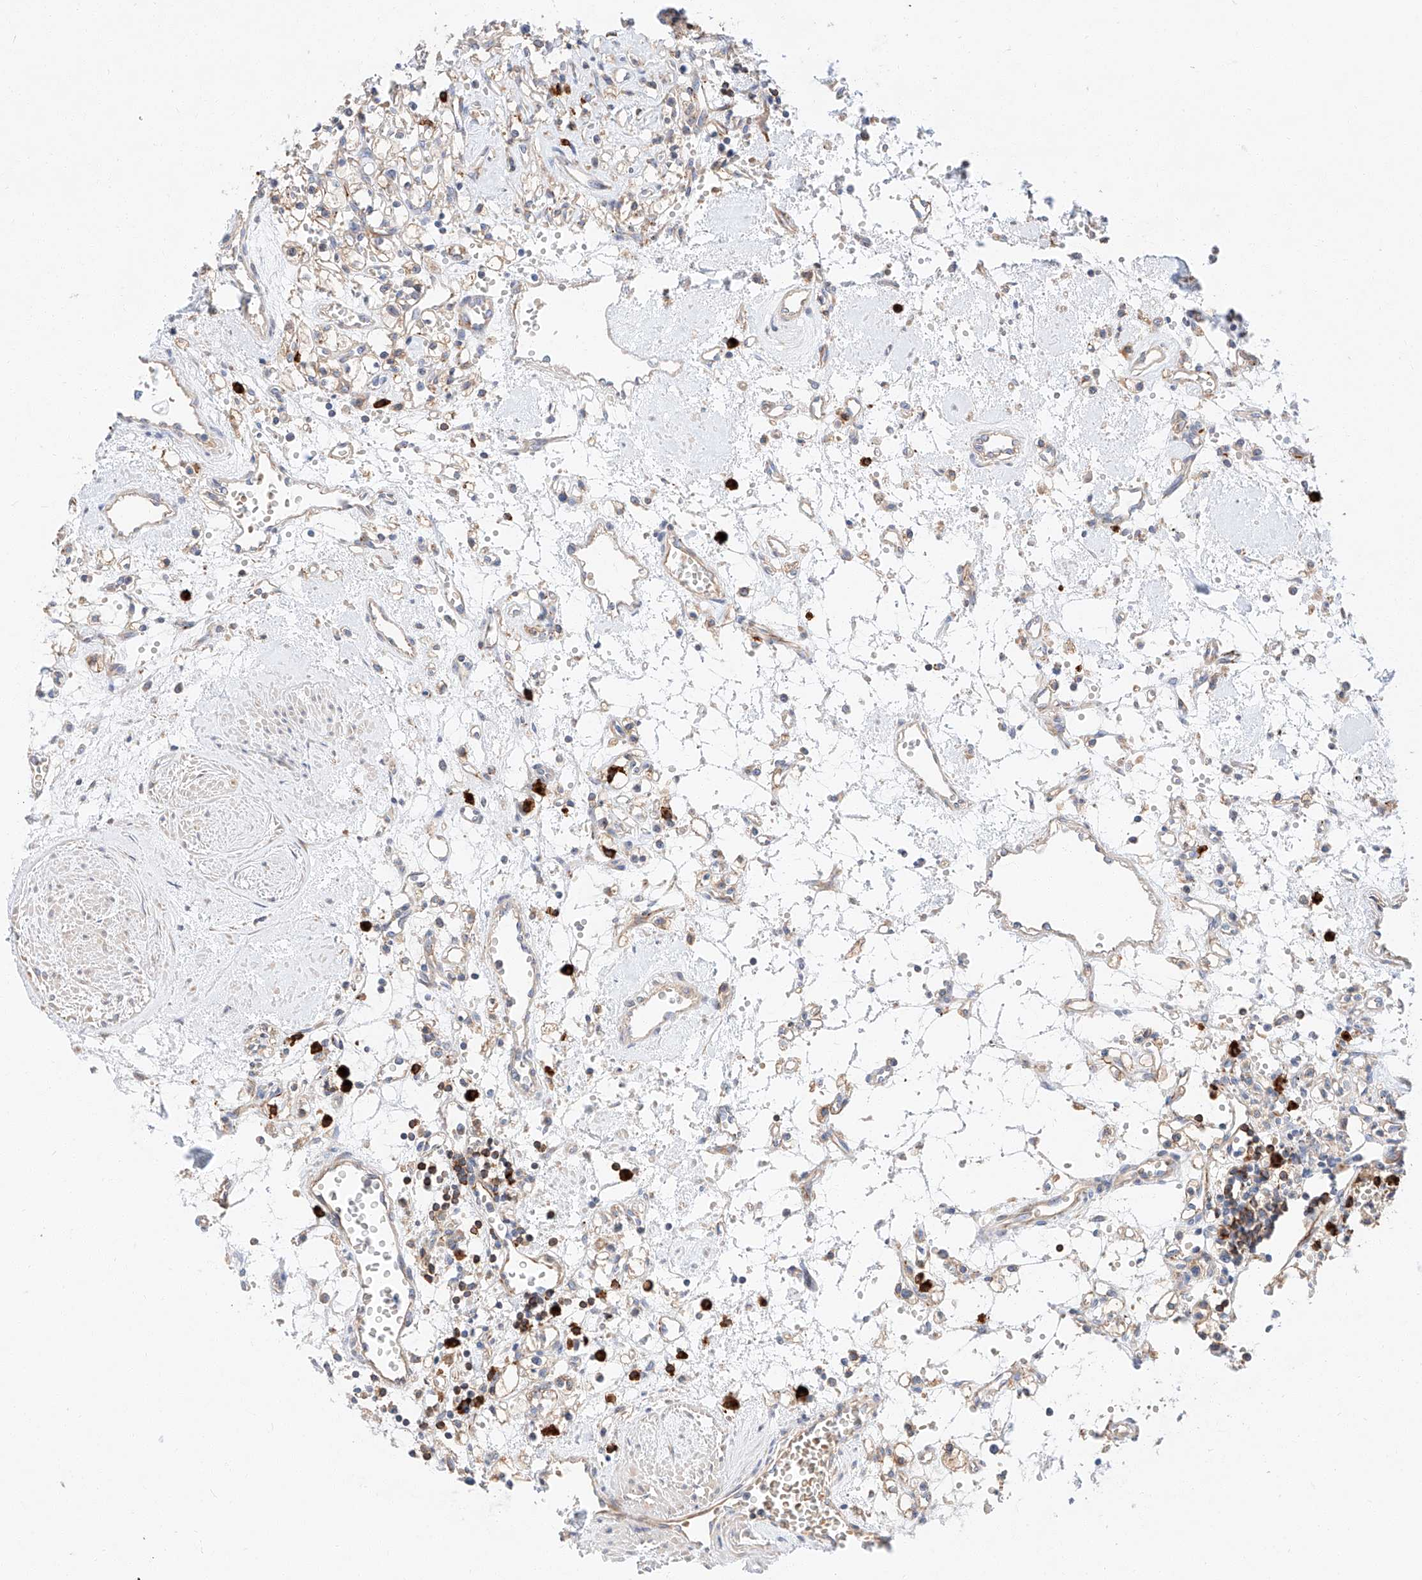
{"staining": {"intensity": "negative", "quantity": "none", "location": "none"}, "tissue": "renal cancer", "cell_type": "Tumor cells", "image_type": "cancer", "snomed": [{"axis": "morphology", "description": "Adenocarcinoma, NOS"}, {"axis": "topography", "description": "Kidney"}], "caption": "Protein analysis of renal adenocarcinoma displays no significant expression in tumor cells.", "gene": "GLMN", "patient": {"sex": "female", "age": 59}}